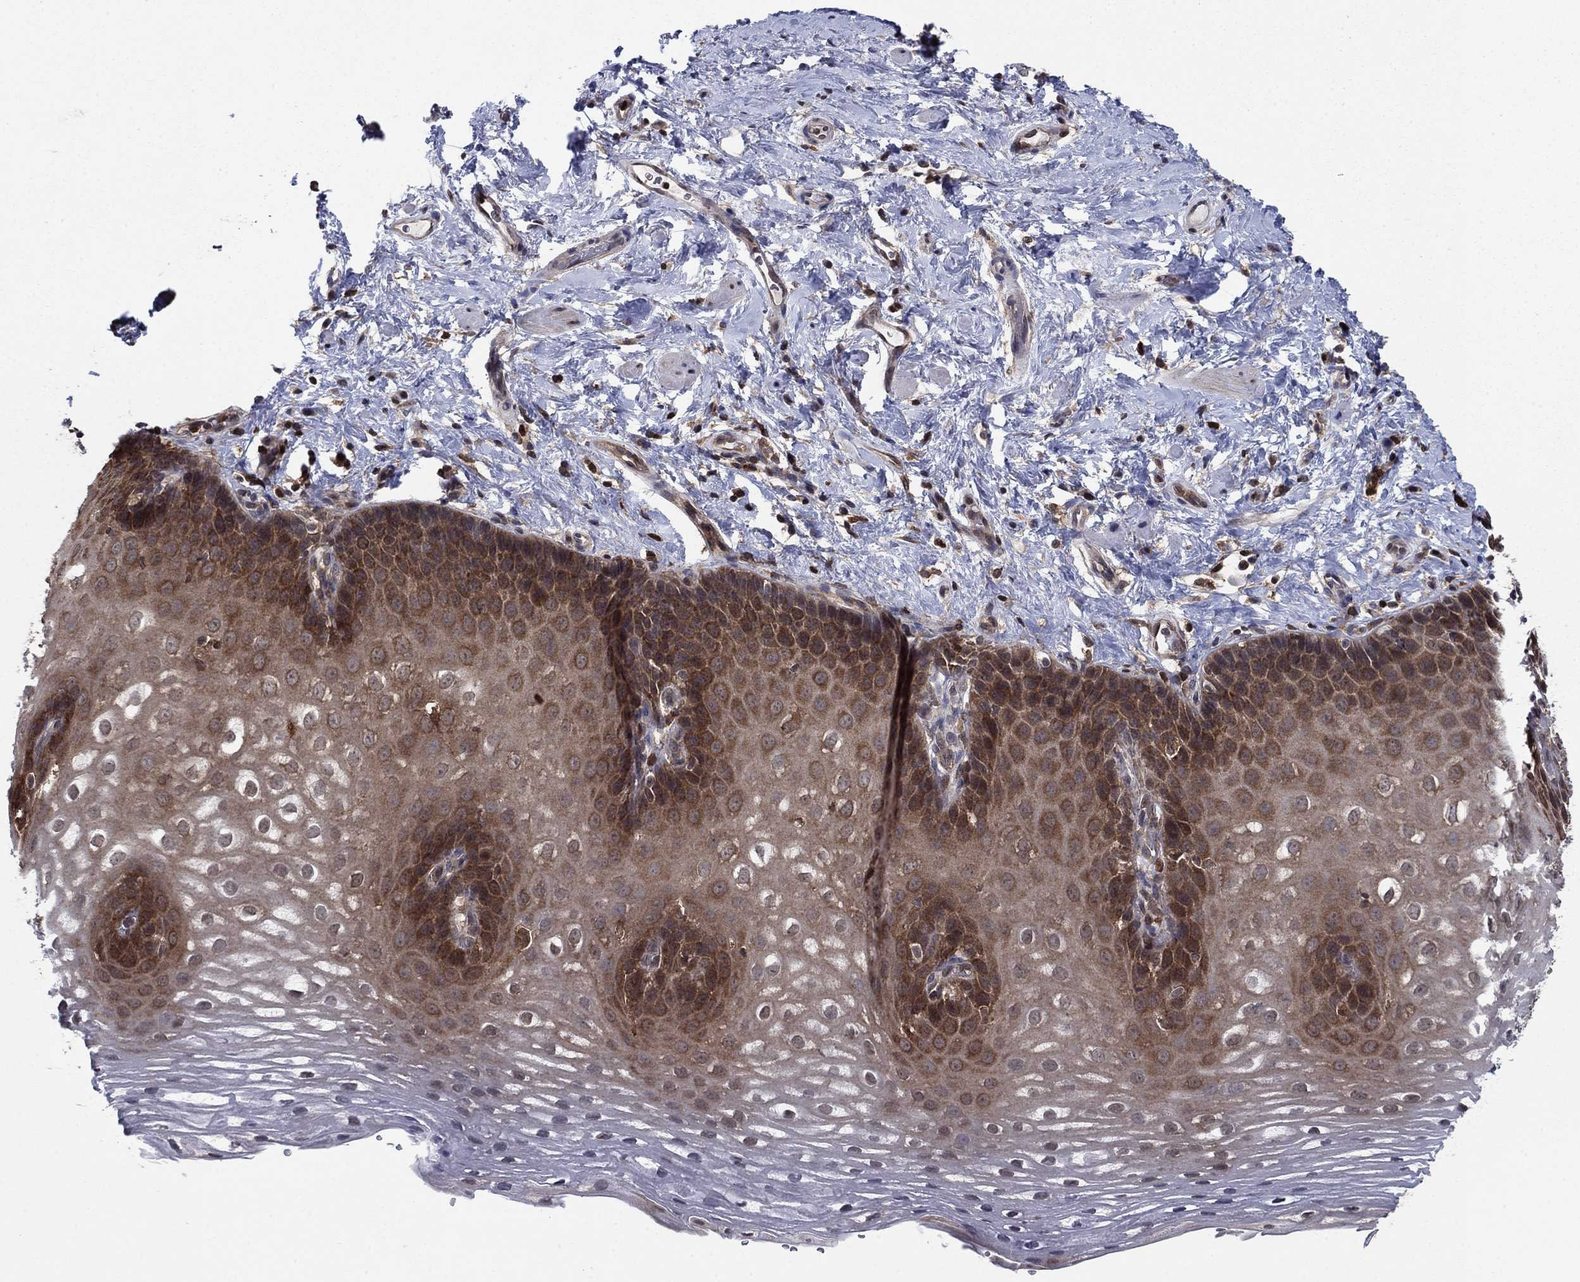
{"staining": {"intensity": "moderate", "quantity": "25%-75%", "location": "cytoplasmic/membranous"}, "tissue": "esophagus", "cell_type": "Squamous epithelial cells", "image_type": "normal", "snomed": [{"axis": "morphology", "description": "Normal tissue, NOS"}, {"axis": "topography", "description": "Esophagus"}], "caption": "An IHC image of normal tissue is shown. Protein staining in brown highlights moderate cytoplasmic/membranous positivity in esophagus within squamous epithelial cells. Ihc stains the protein in brown and the nuclei are stained blue.", "gene": "CACYBP", "patient": {"sex": "male", "age": 64}}